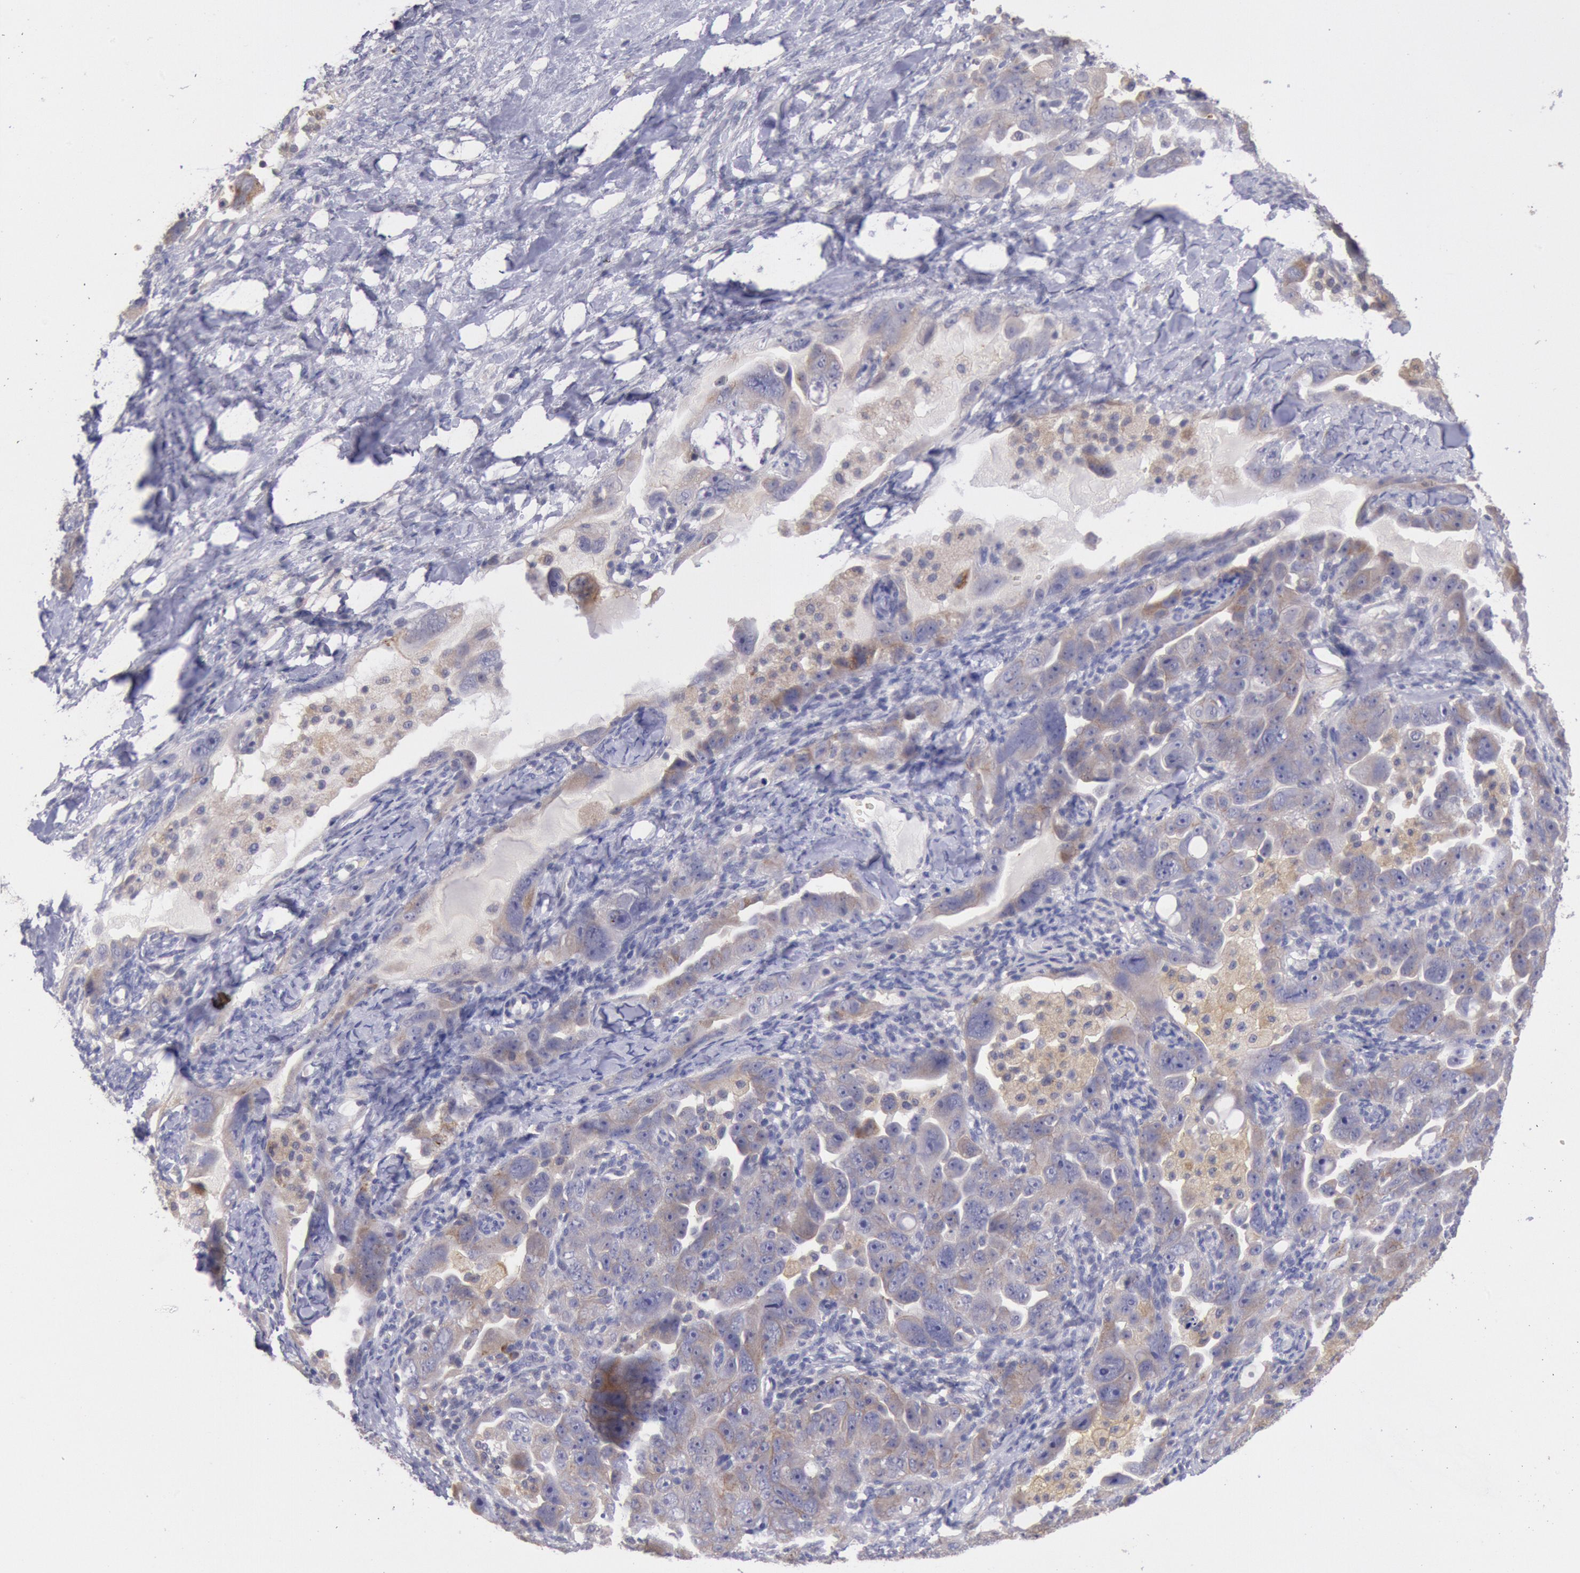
{"staining": {"intensity": "weak", "quantity": ">75%", "location": "cytoplasmic/membranous"}, "tissue": "ovarian cancer", "cell_type": "Tumor cells", "image_type": "cancer", "snomed": [{"axis": "morphology", "description": "Cystadenocarcinoma, serous, NOS"}, {"axis": "topography", "description": "Ovary"}], "caption": "Brown immunohistochemical staining in ovarian serous cystadenocarcinoma demonstrates weak cytoplasmic/membranous expression in about >75% of tumor cells. (Stains: DAB (3,3'-diaminobenzidine) in brown, nuclei in blue, Microscopy: brightfield microscopy at high magnification).", "gene": "GAL3ST1", "patient": {"sex": "female", "age": 66}}